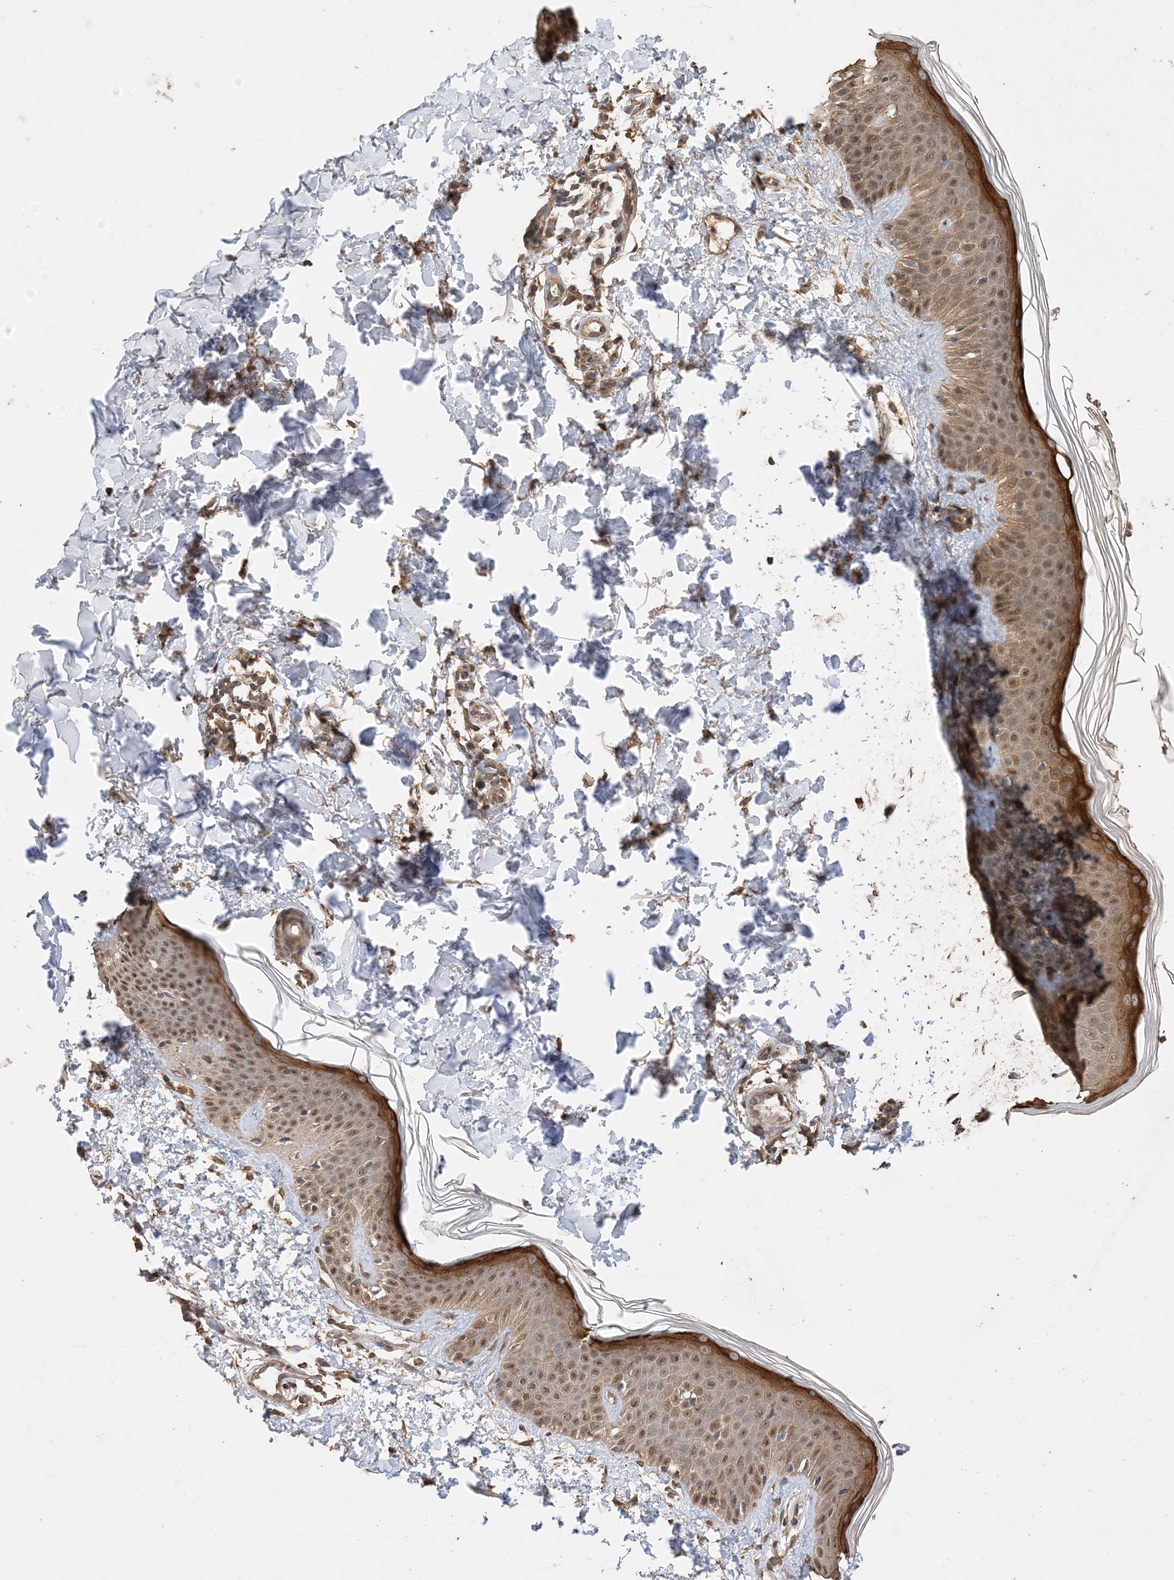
{"staining": {"intensity": "moderate", "quantity": ">75%", "location": "cytoplasmic/membranous"}, "tissue": "skin", "cell_type": "Fibroblasts", "image_type": "normal", "snomed": [{"axis": "morphology", "description": "Normal tissue, NOS"}, {"axis": "topography", "description": "Skin"}], "caption": "Immunohistochemical staining of benign human skin reveals medium levels of moderate cytoplasmic/membranous staining in about >75% of fibroblasts.", "gene": "ZKSCAN5", "patient": {"sex": "male", "age": 37}}